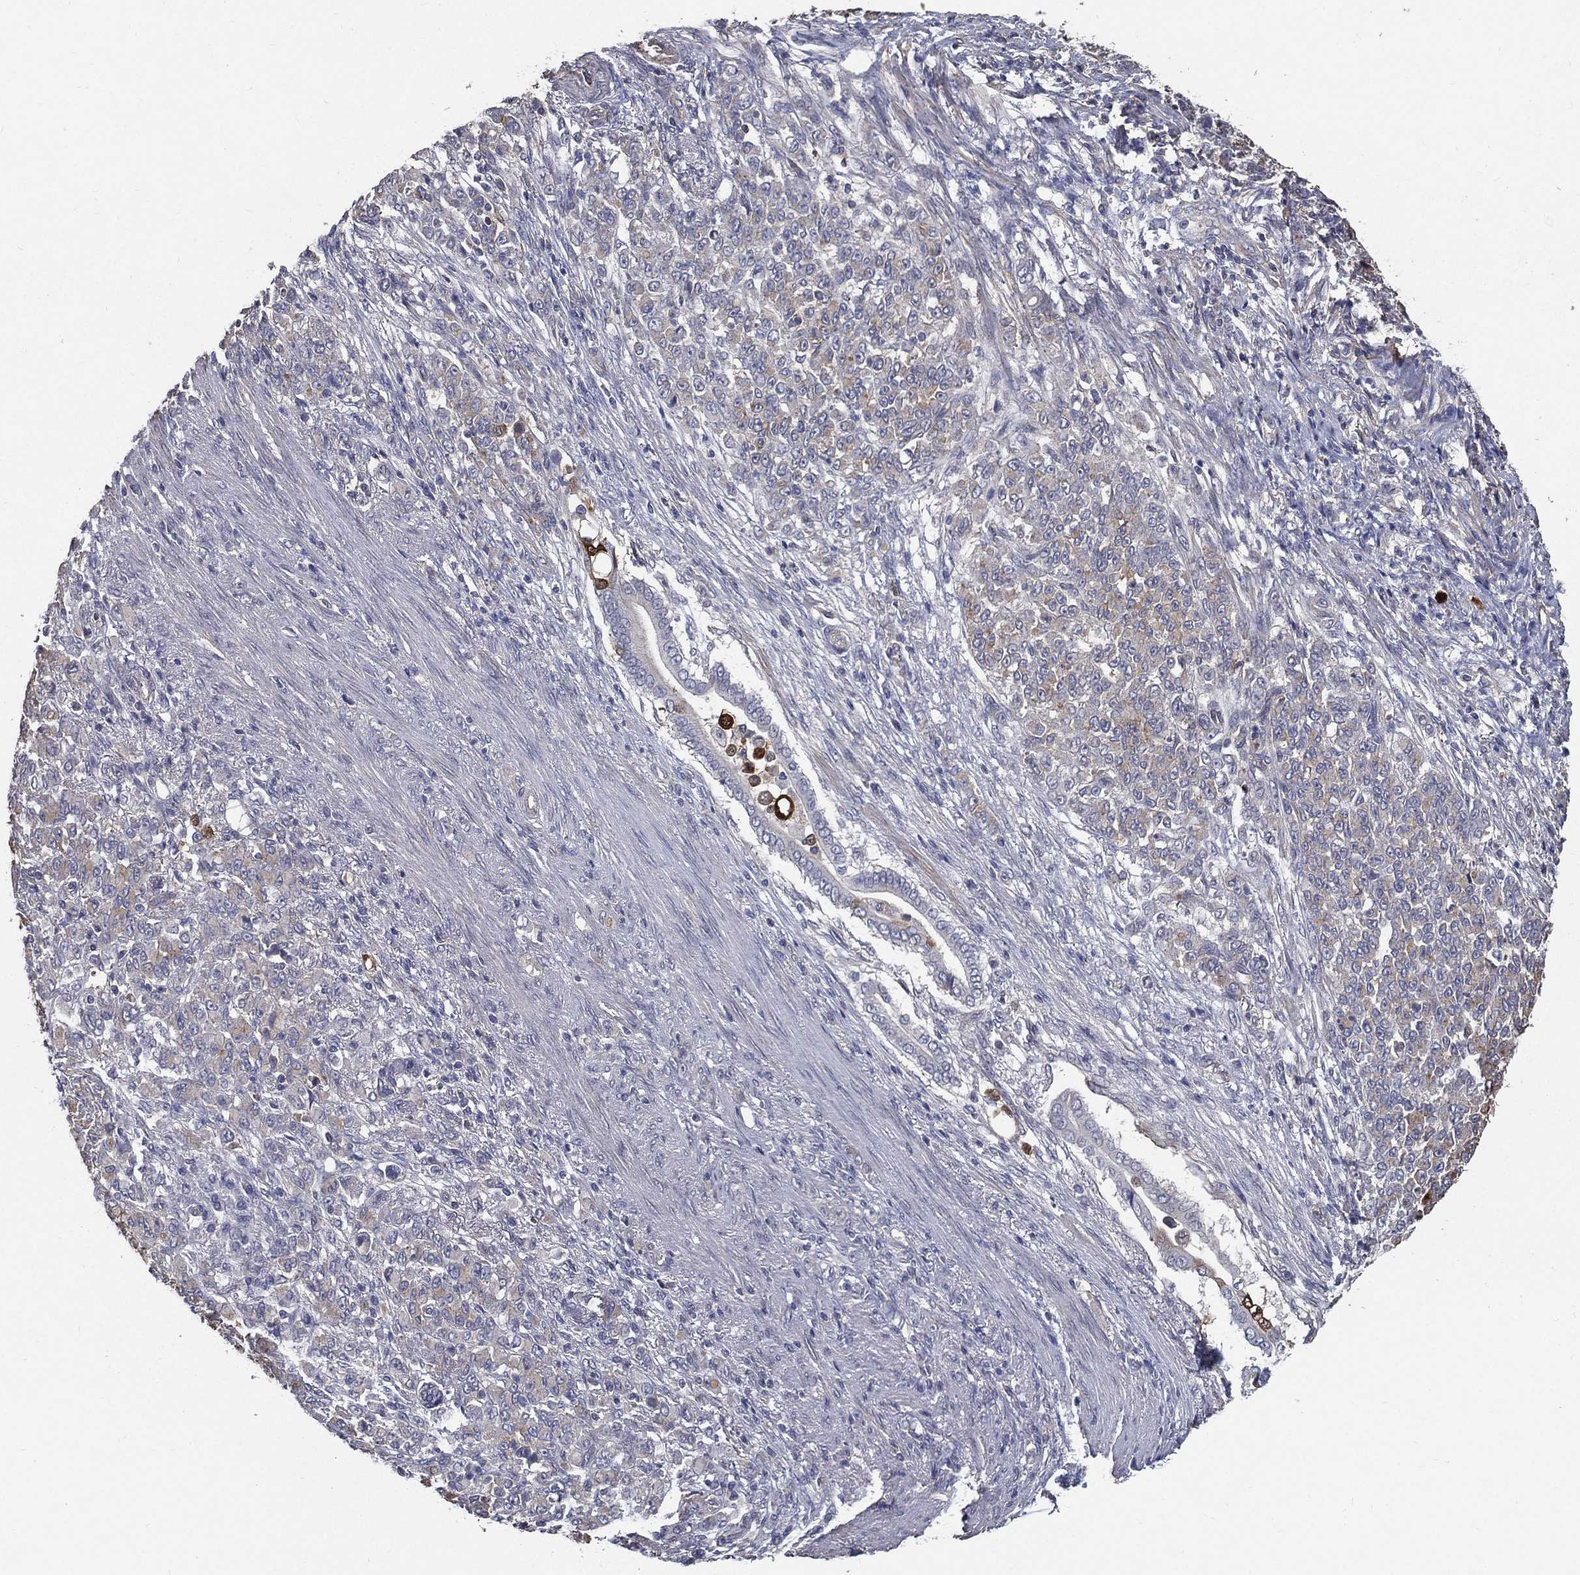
{"staining": {"intensity": "weak", "quantity": "<25%", "location": "cytoplasmic/membranous"}, "tissue": "stomach cancer", "cell_type": "Tumor cells", "image_type": "cancer", "snomed": [{"axis": "morphology", "description": "Normal tissue, NOS"}, {"axis": "morphology", "description": "Adenocarcinoma, NOS"}, {"axis": "topography", "description": "Stomach"}], "caption": "Stomach cancer (adenocarcinoma) was stained to show a protein in brown. There is no significant expression in tumor cells.", "gene": "SERPINB2", "patient": {"sex": "female", "age": 79}}